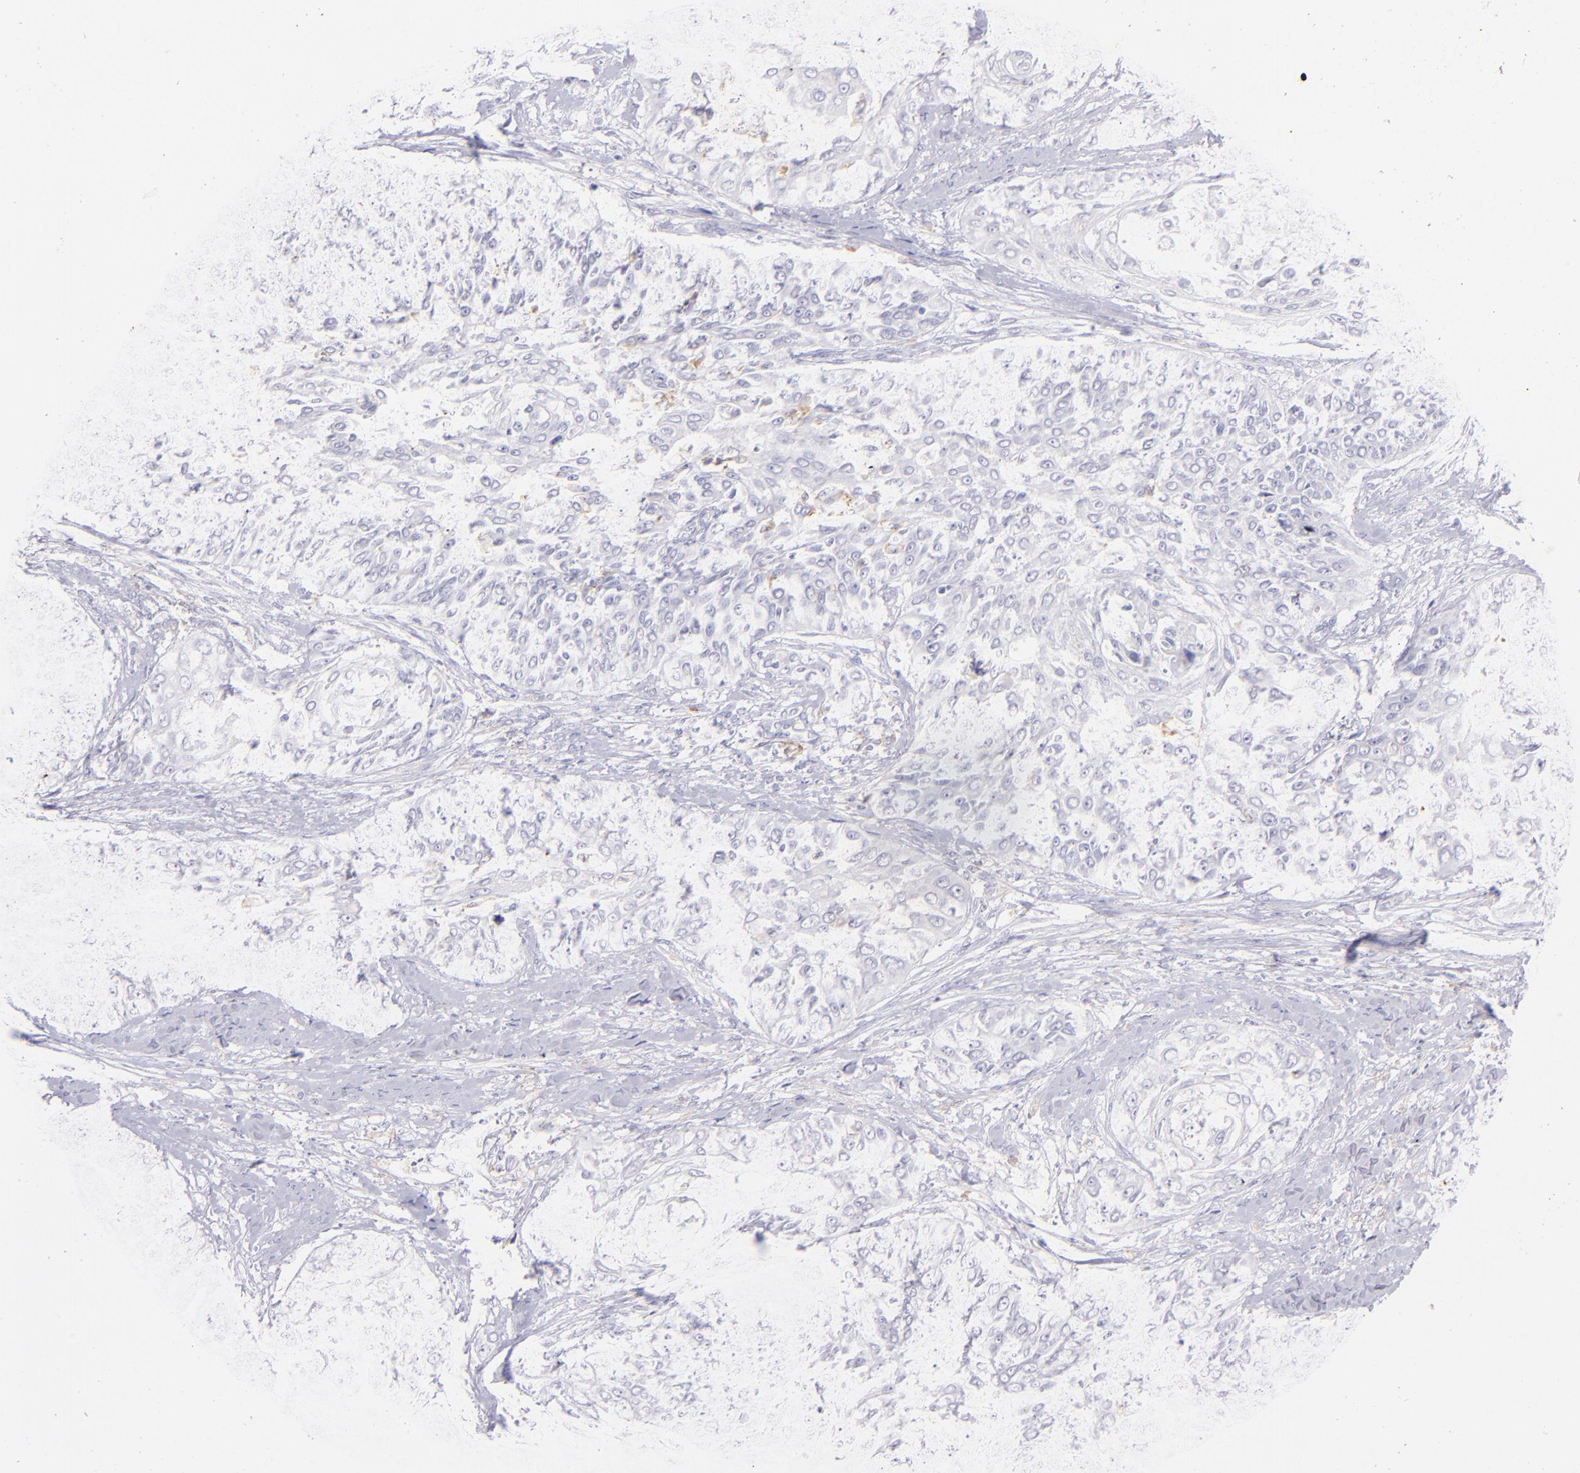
{"staining": {"intensity": "negative", "quantity": "none", "location": "none"}, "tissue": "cervical cancer", "cell_type": "Tumor cells", "image_type": "cancer", "snomed": [{"axis": "morphology", "description": "Squamous cell carcinoma, NOS"}, {"axis": "topography", "description": "Cervix"}], "caption": "Tumor cells show no significant protein staining in cervical cancer.", "gene": "CD72", "patient": {"sex": "female", "age": 64}}